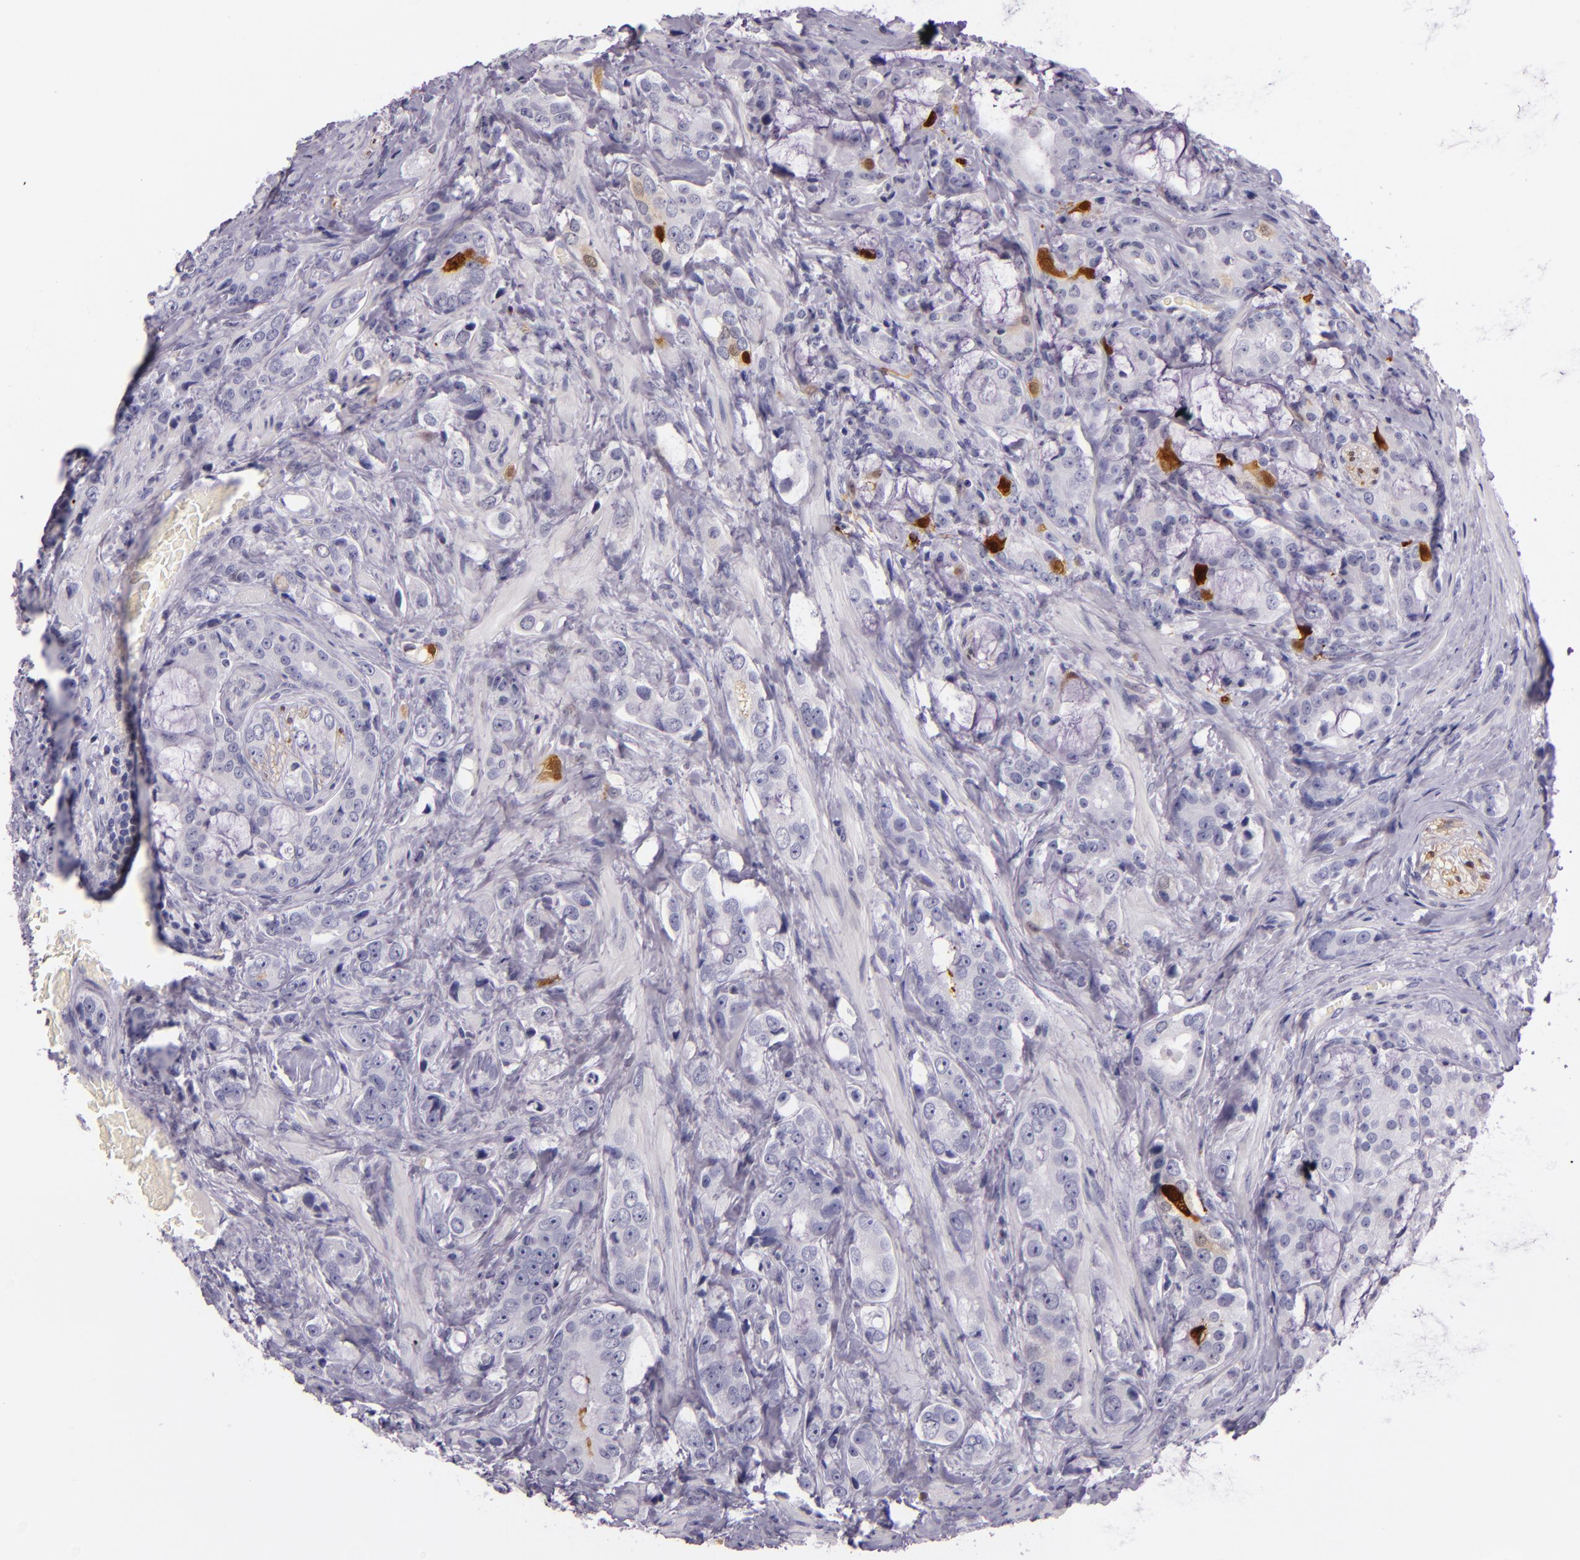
{"staining": {"intensity": "strong", "quantity": "<25%", "location": "nuclear"}, "tissue": "prostate cancer", "cell_type": "Tumor cells", "image_type": "cancer", "snomed": [{"axis": "morphology", "description": "Adenocarcinoma, Medium grade"}, {"axis": "topography", "description": "Prostate"}], "caption": "This histopathology image exhibits IHC staining of human prostate cancer (adenocarcinoma (medium-grade)), with medium strong nuclear positivity in about <25% of tumor cells.", "gene": "MT1A", "patient": {"sex": "male", "age": 70}}